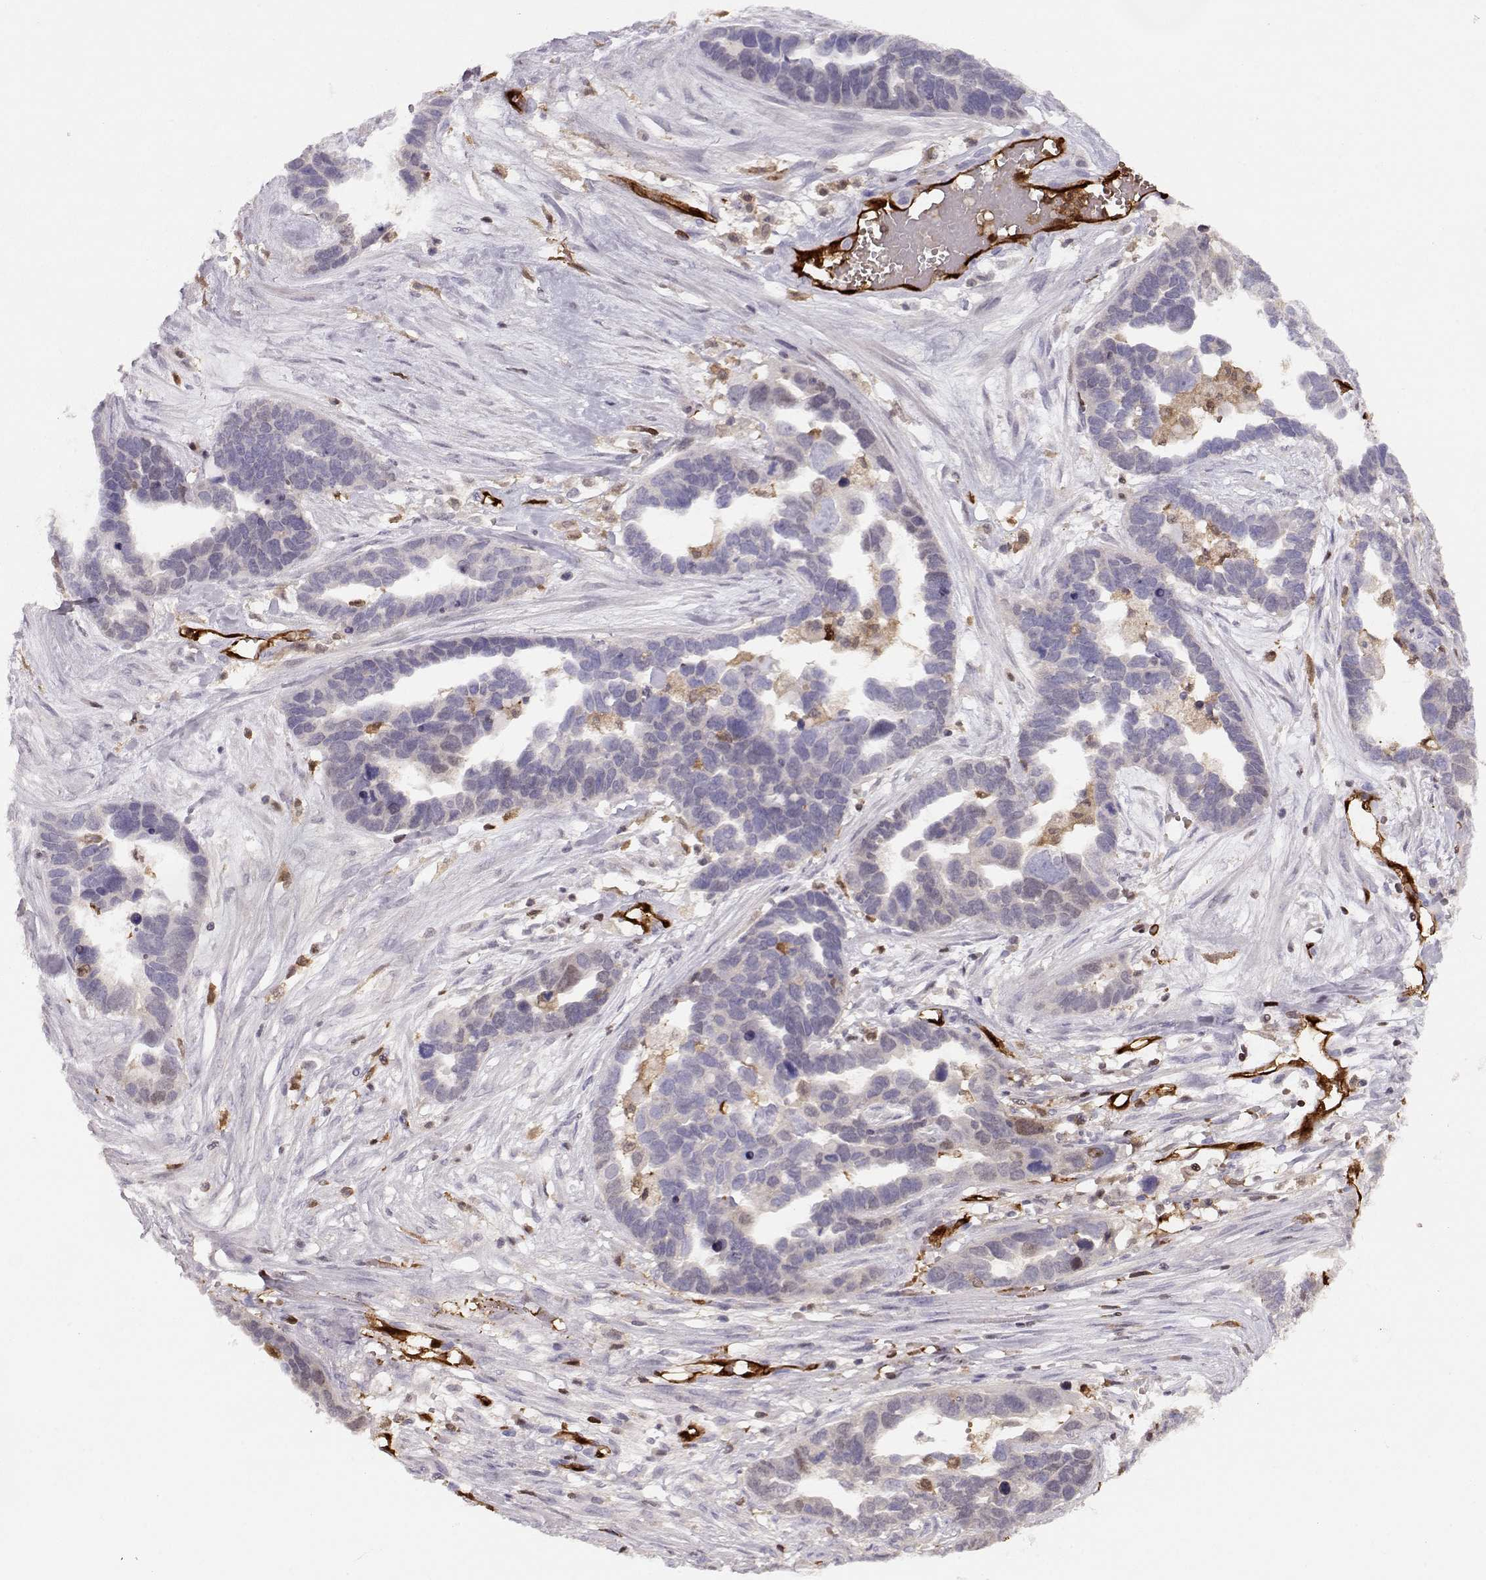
{"staining": {"intensity": "negative", "quantity": "none", "location": "none"}, "tissue": "ovarian cancer", "cell_type": "Tumor cells", "image_type": "cancer", "snomed": [{"axis": "morphology", "description": "Cystadenocarcinoma, serous, NOS"}, {"axis": "topography", "description": "Ovary"}], "caption": "The image exhibits no staining of tumor cells in ovarian cancer (serous cystadenocarcinoma). (DAB IHC with hematoxylin counter stain).", "gene": "PNP", "patient": {"sex": "female", "age": 54}}